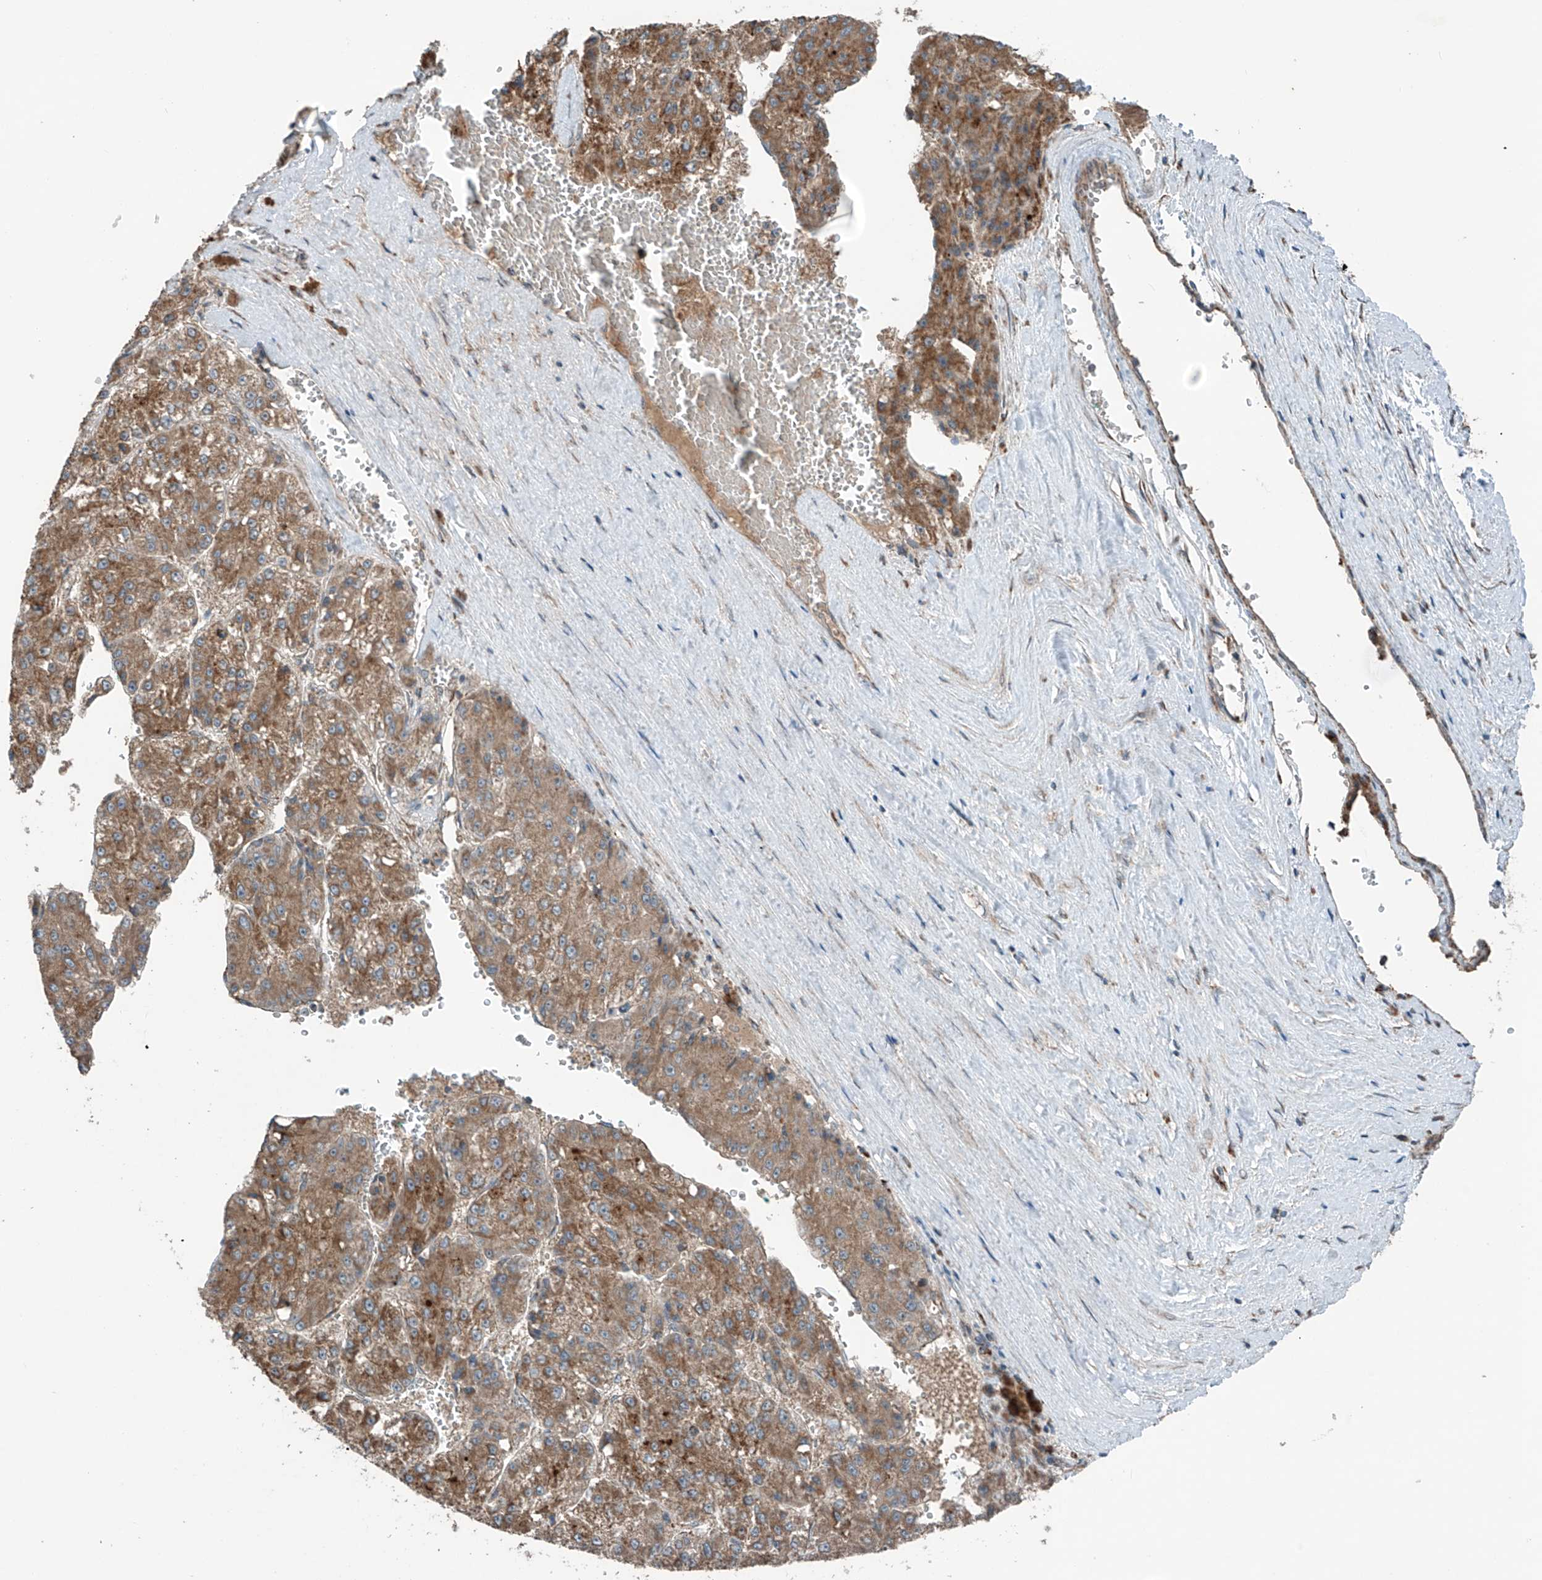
{"staining": {"intensity": "moderate", "quantity": ">75%", "location": "cytoplasmic/membranous"}, "tissue": "liver cancer", "cell_type": "Tumor cells", "image_type": "cancer", "snomed": [{"axis": "morphology", "description": "Carcinoma, Hepatocellular, NOS"}, {"axis": "topography", "description": "Liver"}], "caption": "Hepatocellular carcinoma (liver) stained for a protein demonstrates moderate cytoplasmic/membranous positivity in tumor cells.", "gene": "SAMD3", "patient": {"sex": "female", "age": 73}}